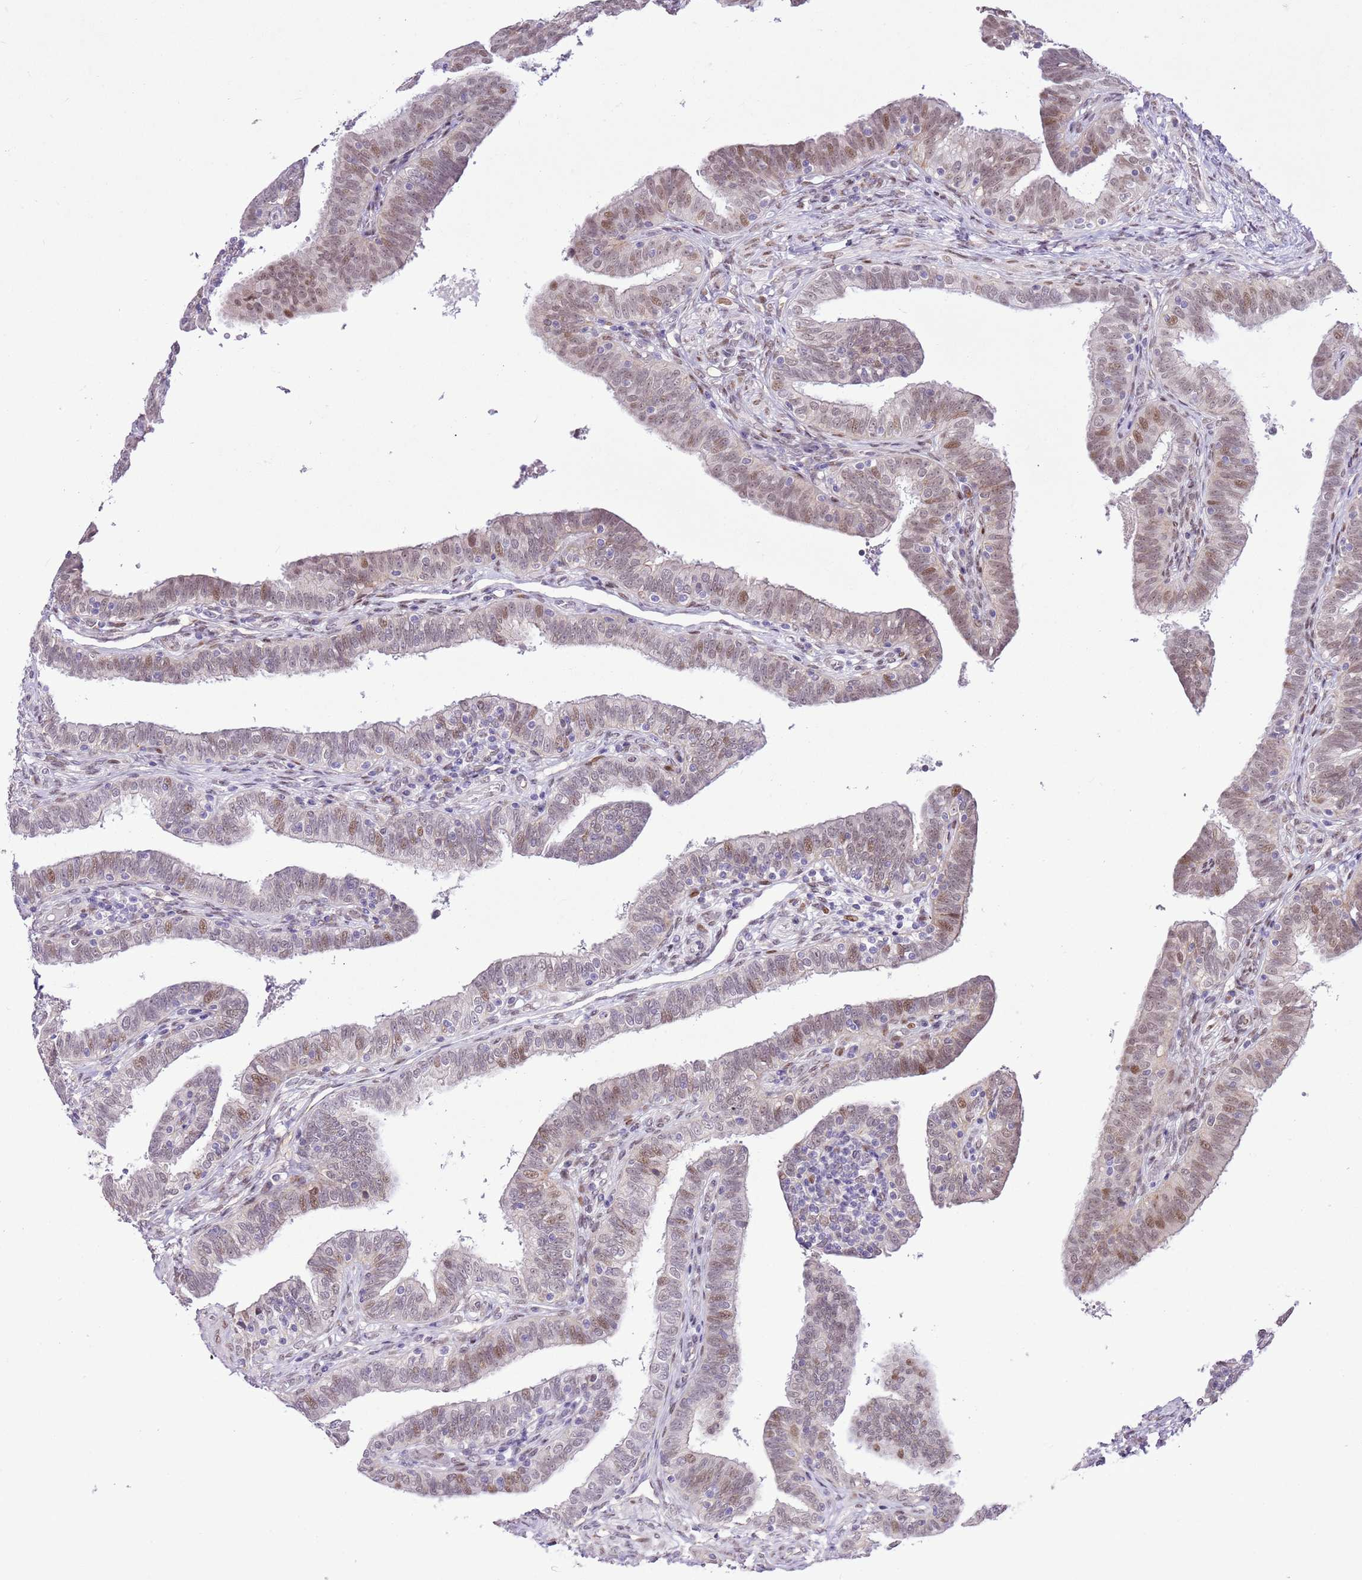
{"staining": {"intensity": "moderate", "quantity": "25%-75%", "location": "nuclear"}, "tissue": "fallopian tube", "cell_type": "Glandular cells", "image_type": "normal", "snomed": [{"axis": "morphology", "description": "Normal tissue, NOS"}, {"axis": "topography", "description": "Fallopian tube"}], "caption": "This histopathology image displays unremarkable fallopian tube stained with immunohistochemistry (IHC) to label a protein in brown. The nuclear of glandular cells show moderate positivity for the protein. Nuclei are counter-stained blue.", "gene": "NACC2", "patient": {"sex": "female", "age": 39}}